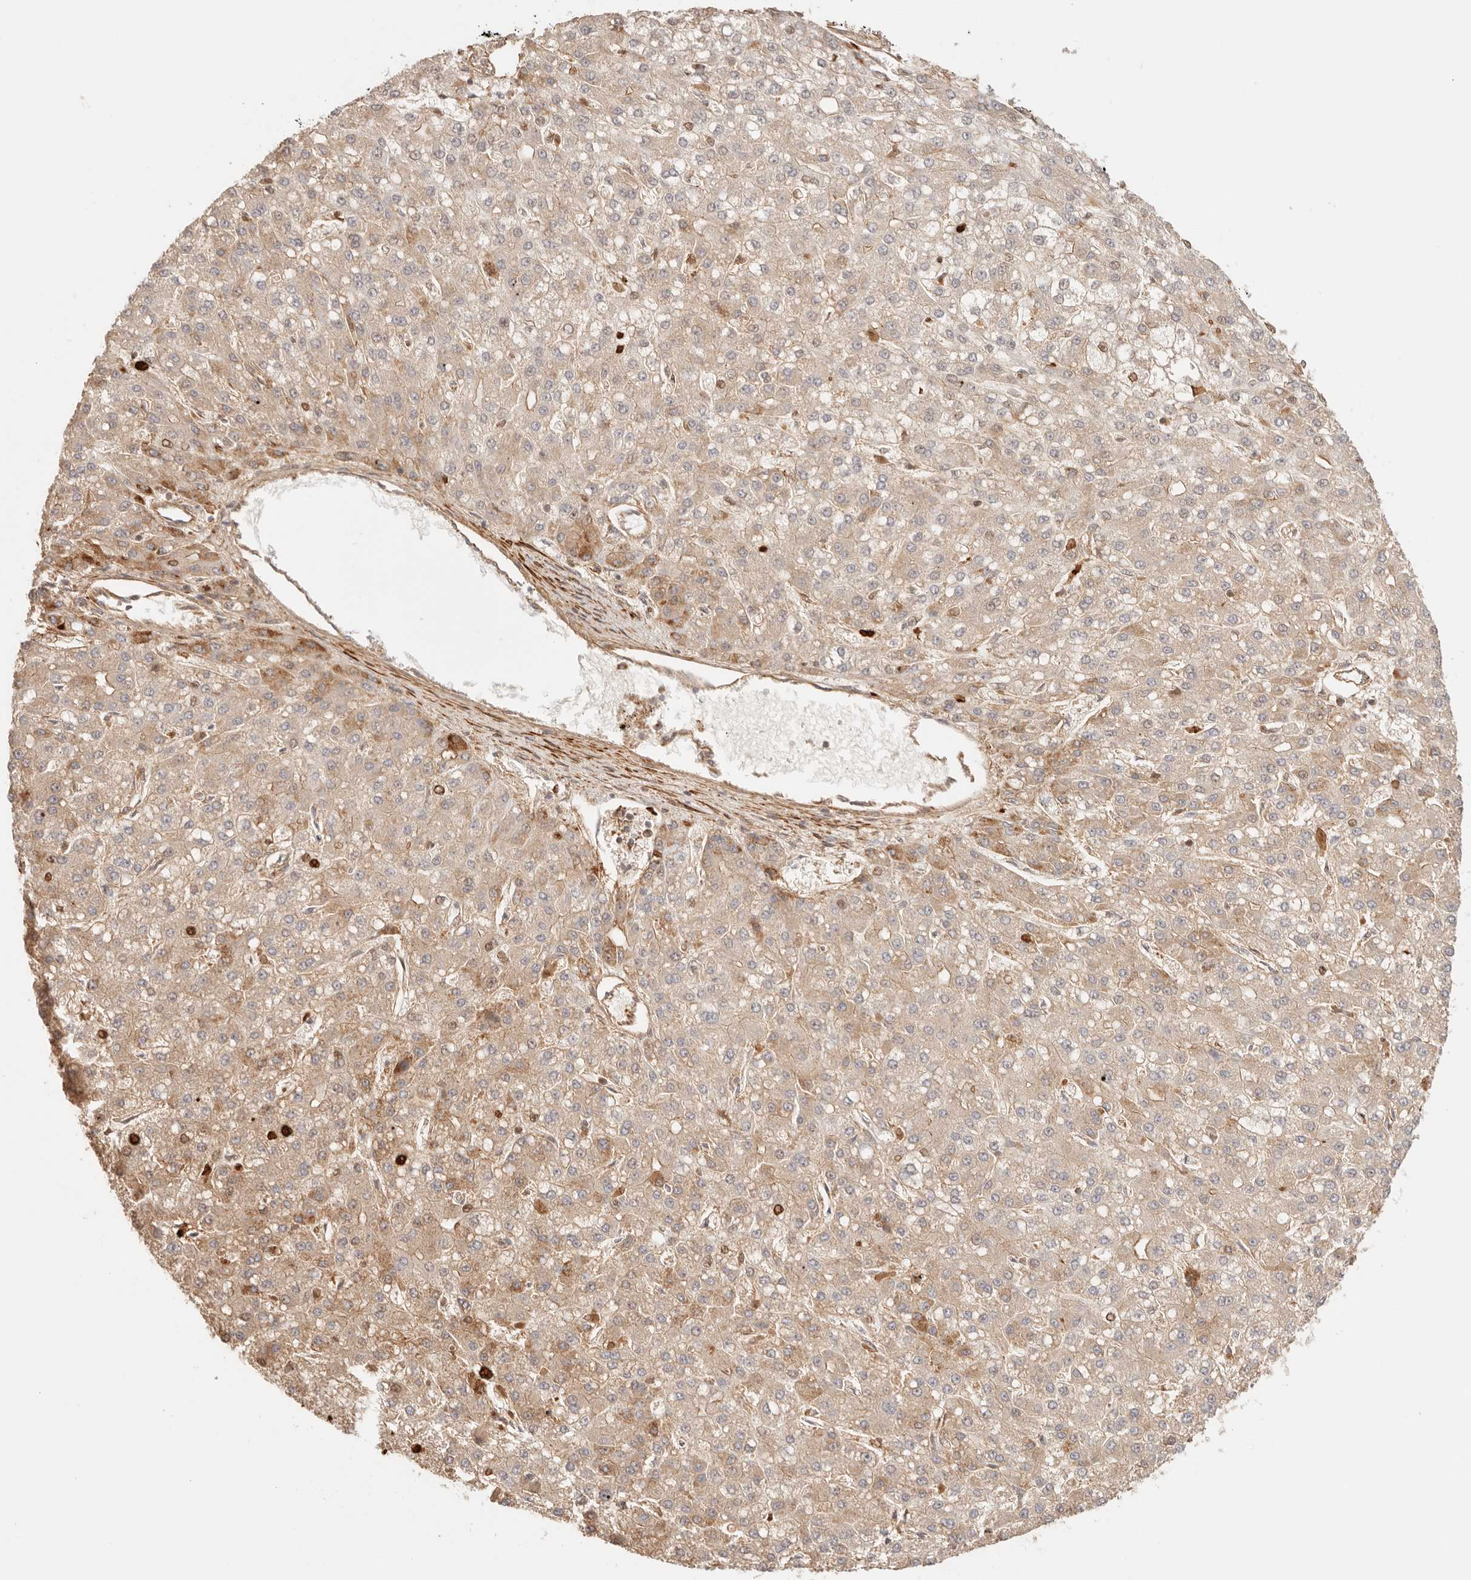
{"staining": {"intensity": "moderate", "quantity": "25%-75%", "location": "cytoplasmic/membranous"}, "tissue": "liver cancer", "cell_type": "Tumor cells", "image_type": "cancer", "snomed": [{"axis": "morphology", "description": "Carcinoma, Hepatocellular, NOS"}, {"axis": "topography", "description": "Liver"}], "caption": "Hepatocellular carcinoma (liver) stained with immunohistochemistry exhibits moderate cytoplasmic/membranous positivity in about 25%-75% of tumor cells.", "gene": "IL1R2", "patient": {"sex": "male", "age": 67}}